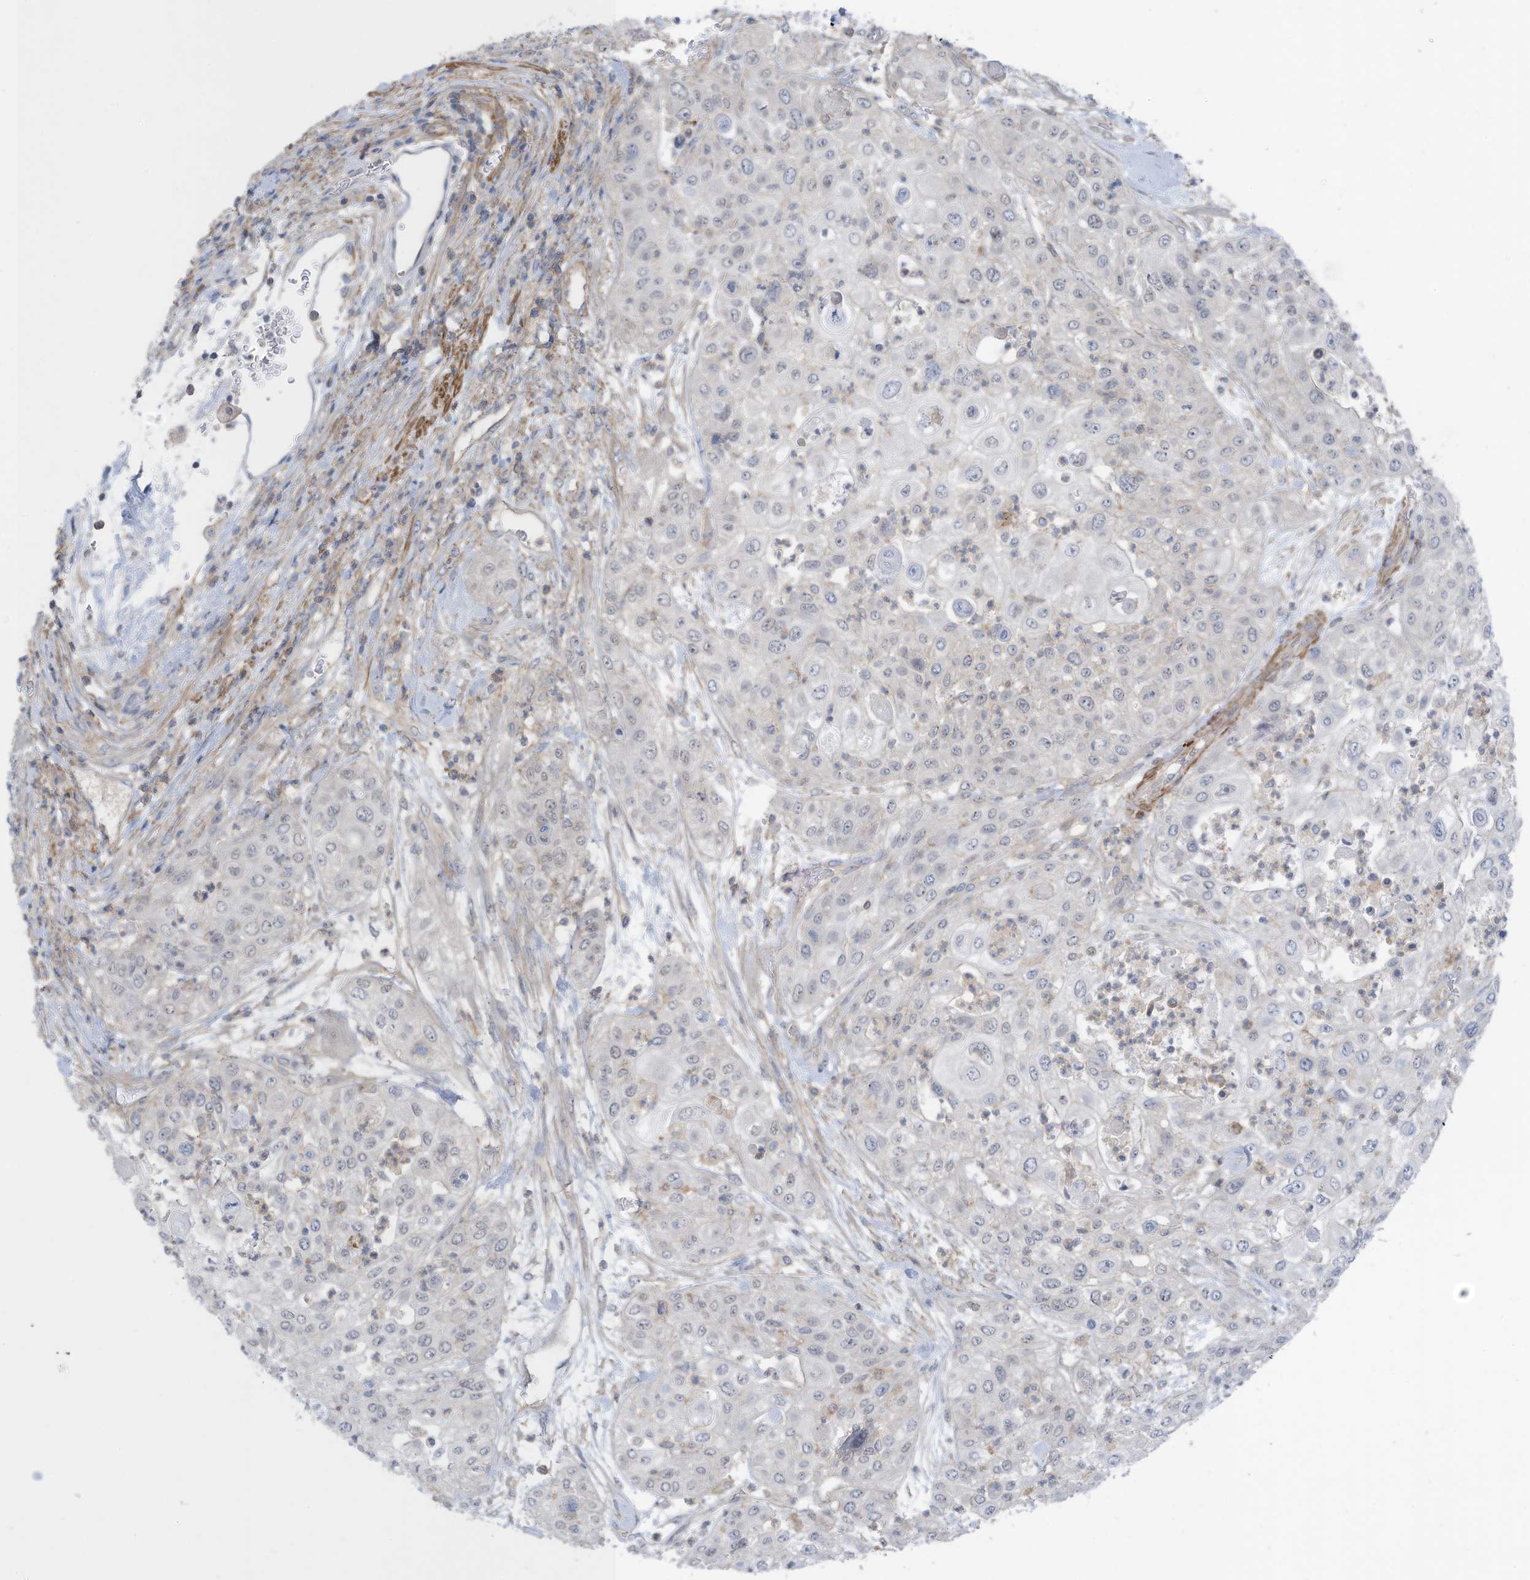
{"staining": {"intensity": "negative", "quantity": "none", "location": "none"}, "tissue": "urothelial cancer", "cell_type": "Tumor cells", "image_type": "cancer", "snomed": [{"axis": "morphology", "description": "Urothelial carcinoma, High grade"}, {"axis": "topography", "description": "Urinary bladder"}], "caption": "IHC image of neoplastic tissue: human high-grade urothelial carcinoma stained with DAB (3,3'-diaminobenzidine) reveals no significant protein staining in tumor cells.", "gene": "ZNF846", "patient": {"sex": "female", "age": 79}}